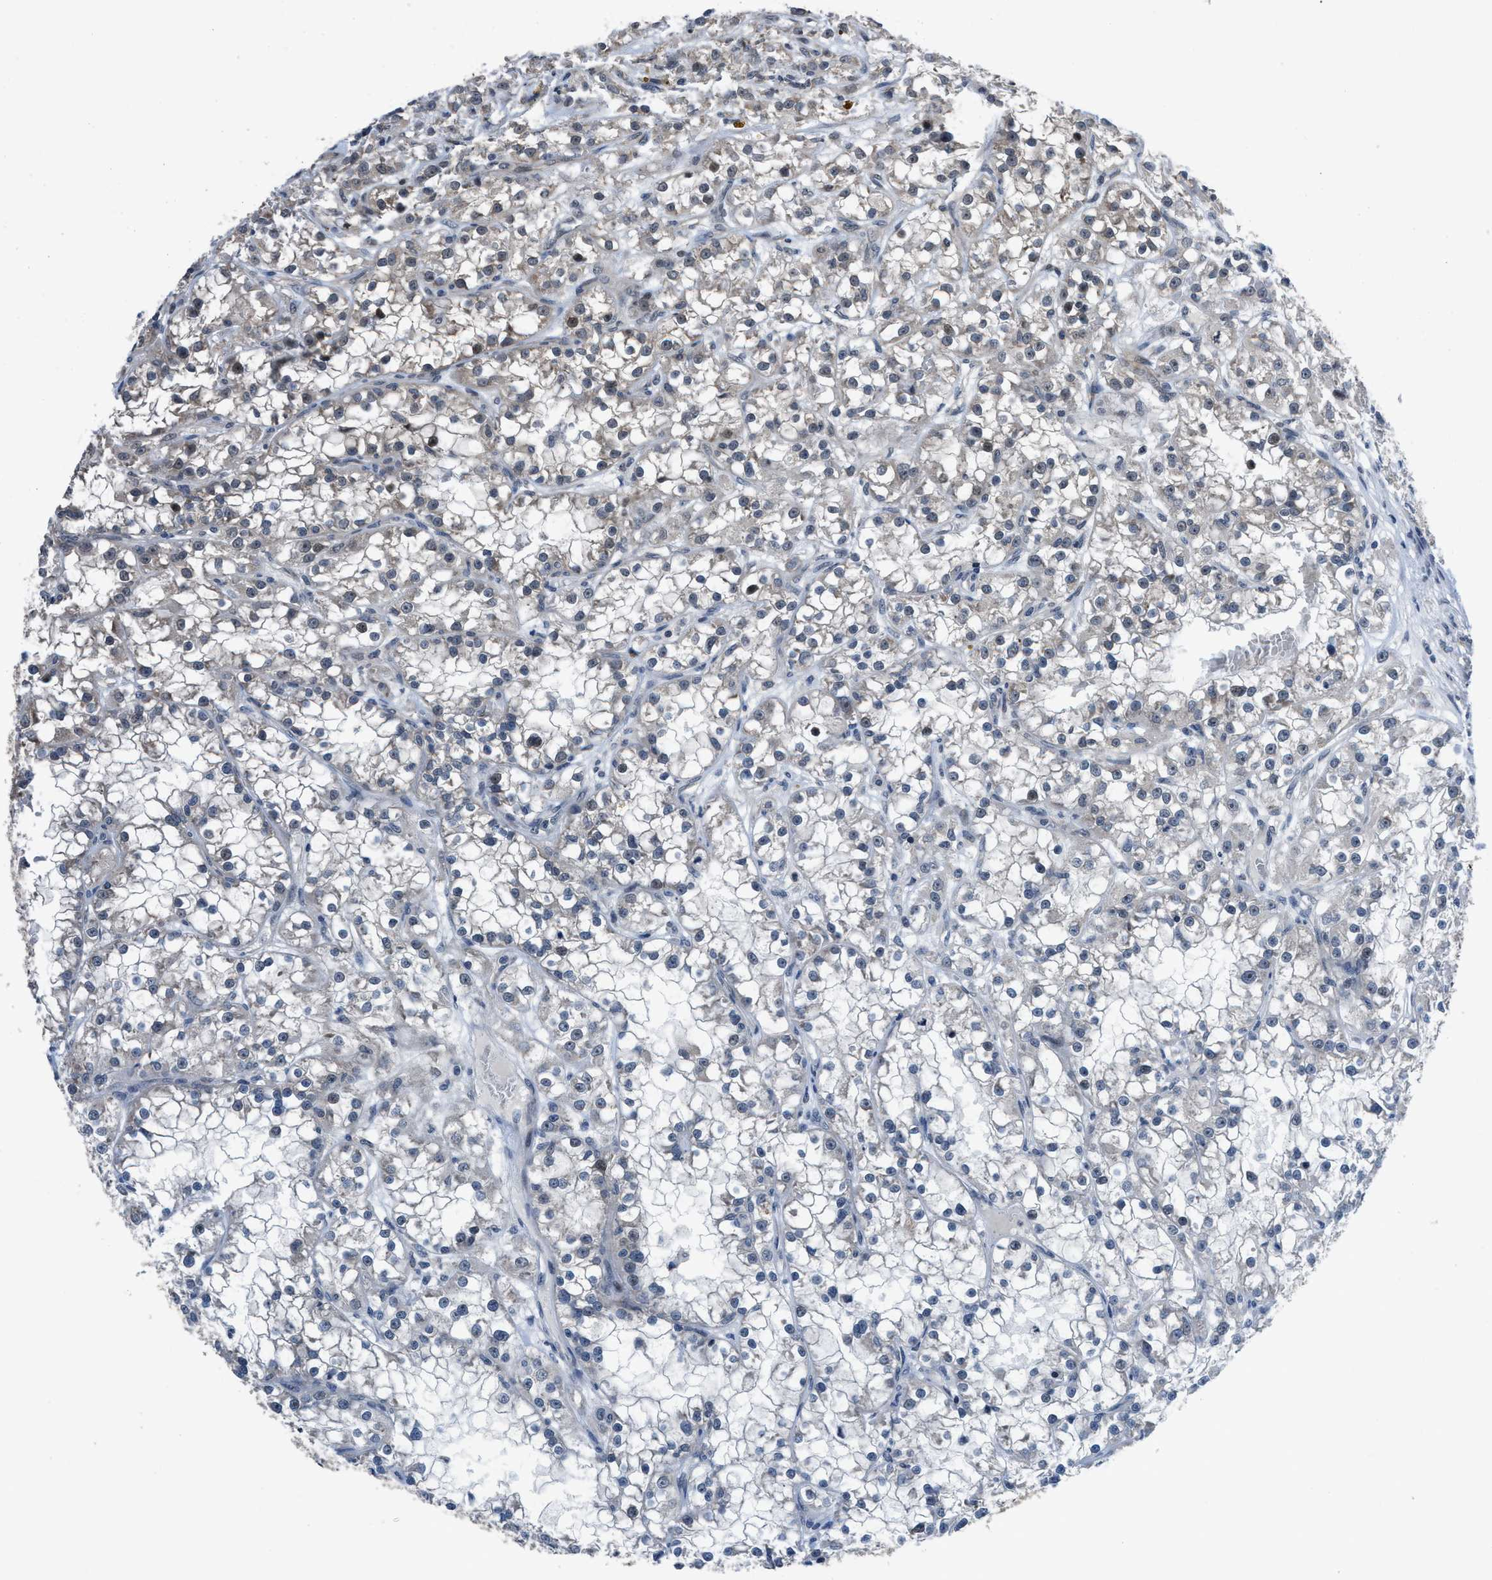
{"staining": {"intensity": "weak", "quantity": "<25%", "location": "nuclear"}, "tissue": "renal cancer", "cell_type": "Tumor cells", "image_type": "cancer", "snomed": [{"axis": "morphology", "description": "Adenocarcinoma, NOS"}, {"axis": "topography", "description": "Kidney"}], "caption": "A high-resolution image shows IHC staining of renal cancer, which reveals no significant expression in tumor cells.", "gene": "SETD5", "patient": {"sex": "female", "age": 52}}